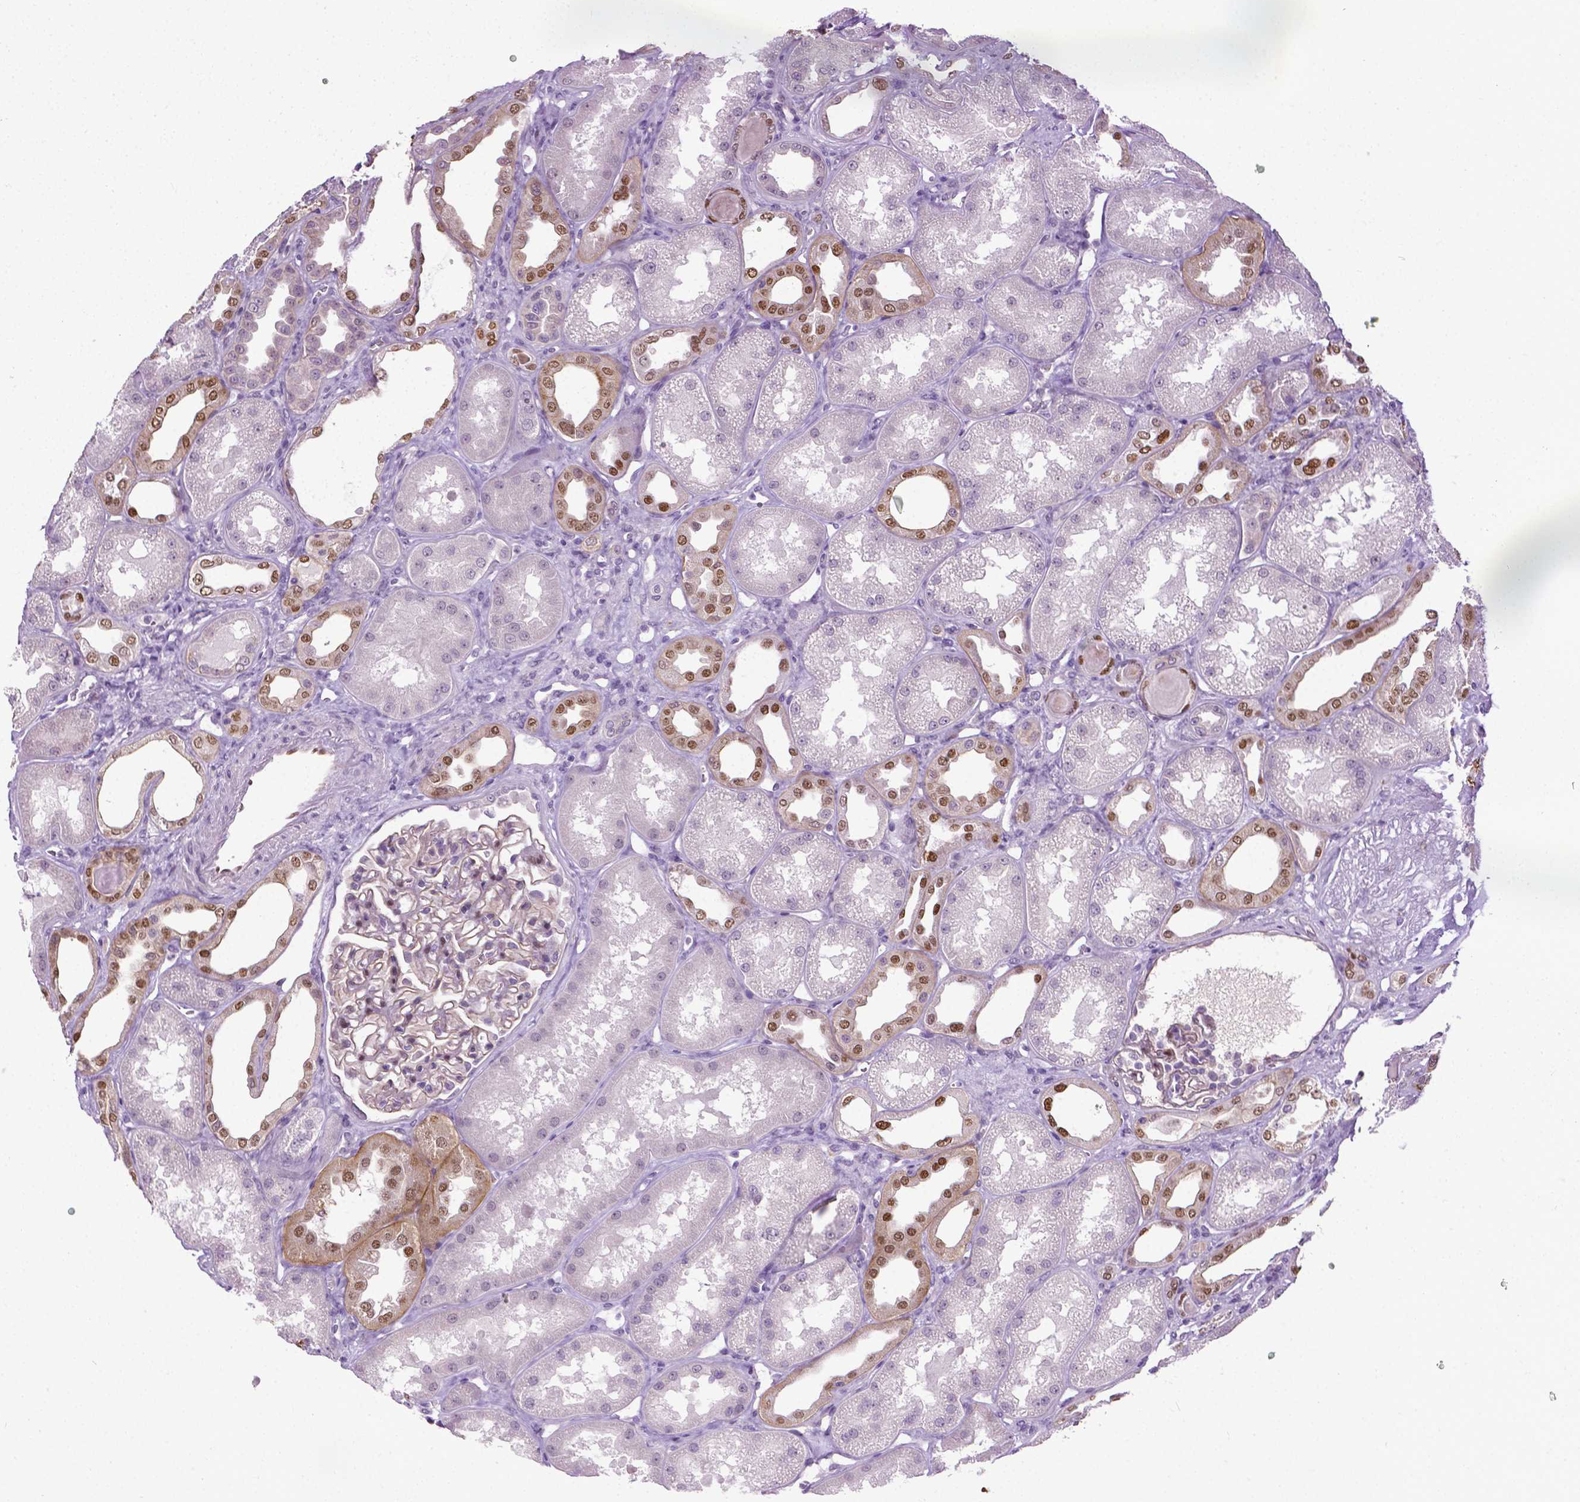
{"staining": {"intensity": "negative", "quantity": "none", "location": "none"}, "tissue": "kidney", "cell_type": "Cells in glomeruli", "image_type": "normal", "snomed": [{"axis": "morphology", "description": "Normal tissue, NOS"}, {"axis": "topography", "description": "Kidney"}], "caption": "Immunohistochemistry micrograph of benign human kidney stained for a protein (brown), which displays no positivity in cells in glomeruli.", "gene": "PTGER3", "patient": {"sex": "male", "age": 61}}